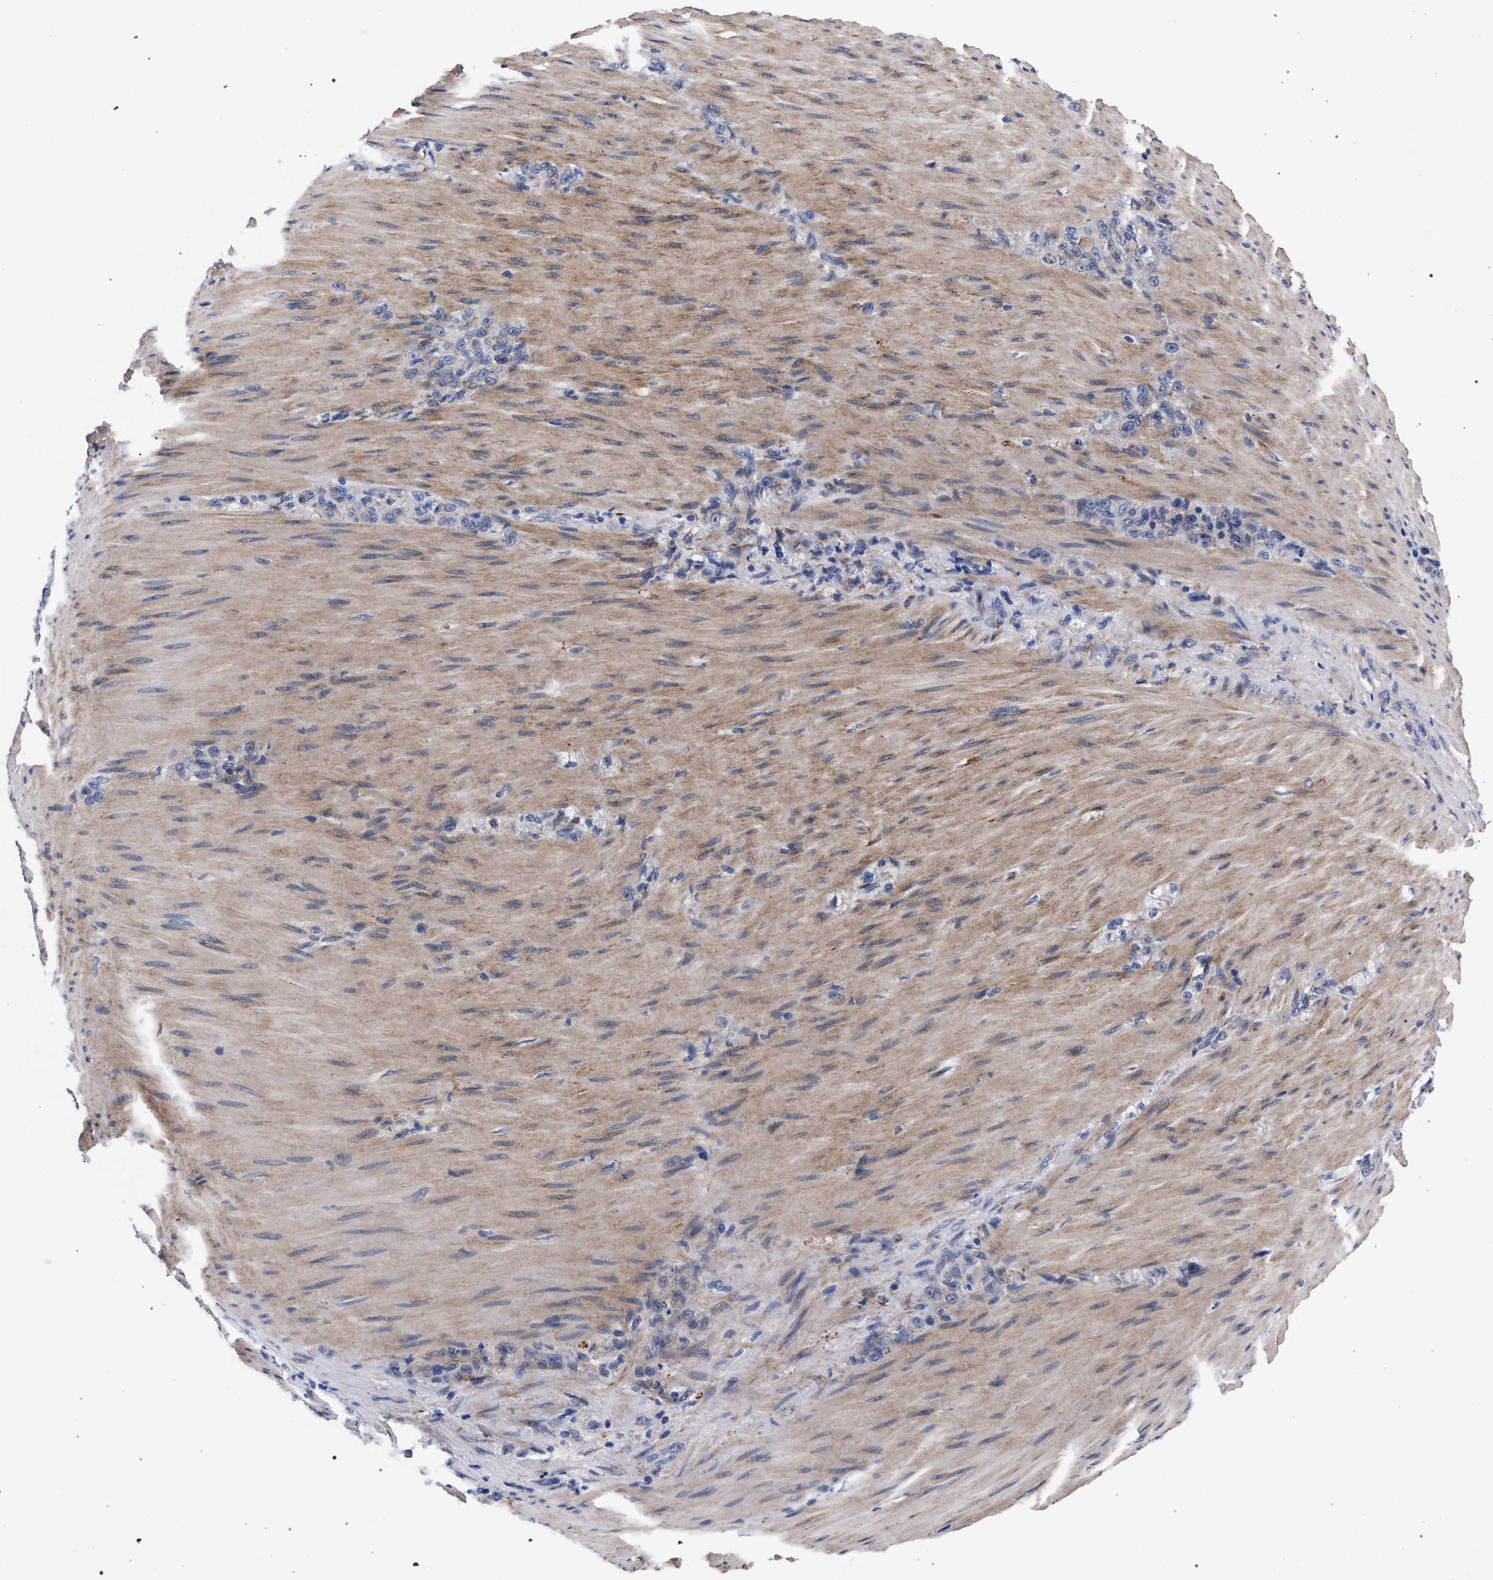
{"staining": {"intensity": "negative", "quantity": "none", "location": "none"}, "tissue": "stomach cancer", "cell_type": "Tumor cells", "image_type": "cancer", "snomed": [{"axis": "morphology", "description": "Normal tissue, NOS"}, {"axis": "morphology", "description": "Adenocarcinoma, NOS"}, {"axis": "topography", "description": "Stomach"}], "caption": "Immunohistochemistry micrograph of neoplastic tissue: human stomach cancer (adenocarcinoma) stained with DAB (3,3'-diaminobenzidine) demonstrates no significant protein positivity in tumor cells.", "gene": "ACOX1", "patient": {"sex": "male", "age": 82}}